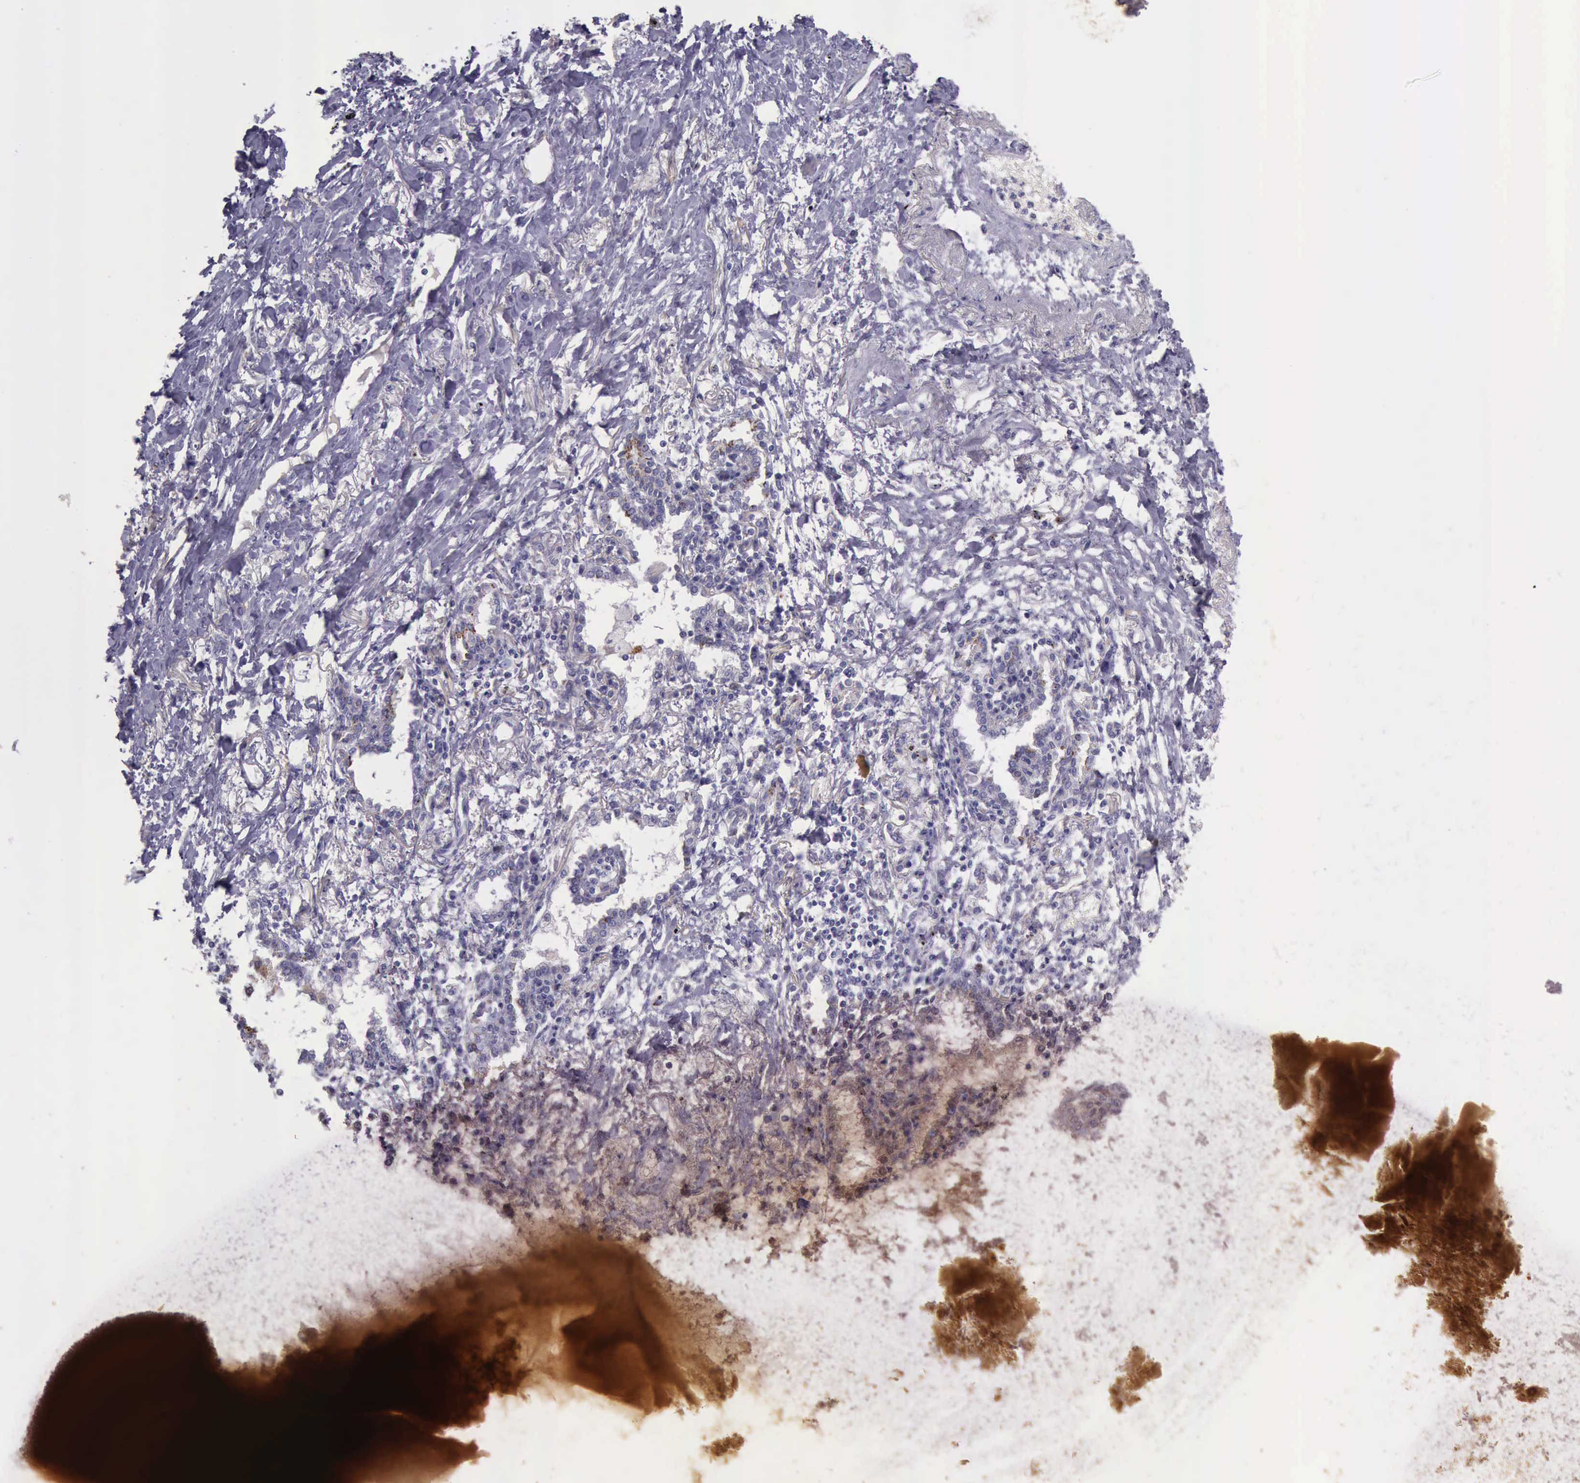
{"staining": {"intensity": "moderate", "quantity": "<25%", "location": "cytoplasmic/membranous"}, "tissue": "lung cancer", "cell_type": "Tumor cells", "image_type": "cancer", "snomed": [{"axis": "morphology", "description": "Adenocarcinoma, NOS"}, {"axis": "topography", "description": "Lung"}], "caption": "Immunohistochemistry of human lung cancer (adenocarcinoma) shows low levels of moderate cytoplasmic/membranous expression in about <25% of tumor cells.", "gene": "TCEANC", "patient": {"sex": "male", "age": 60}}